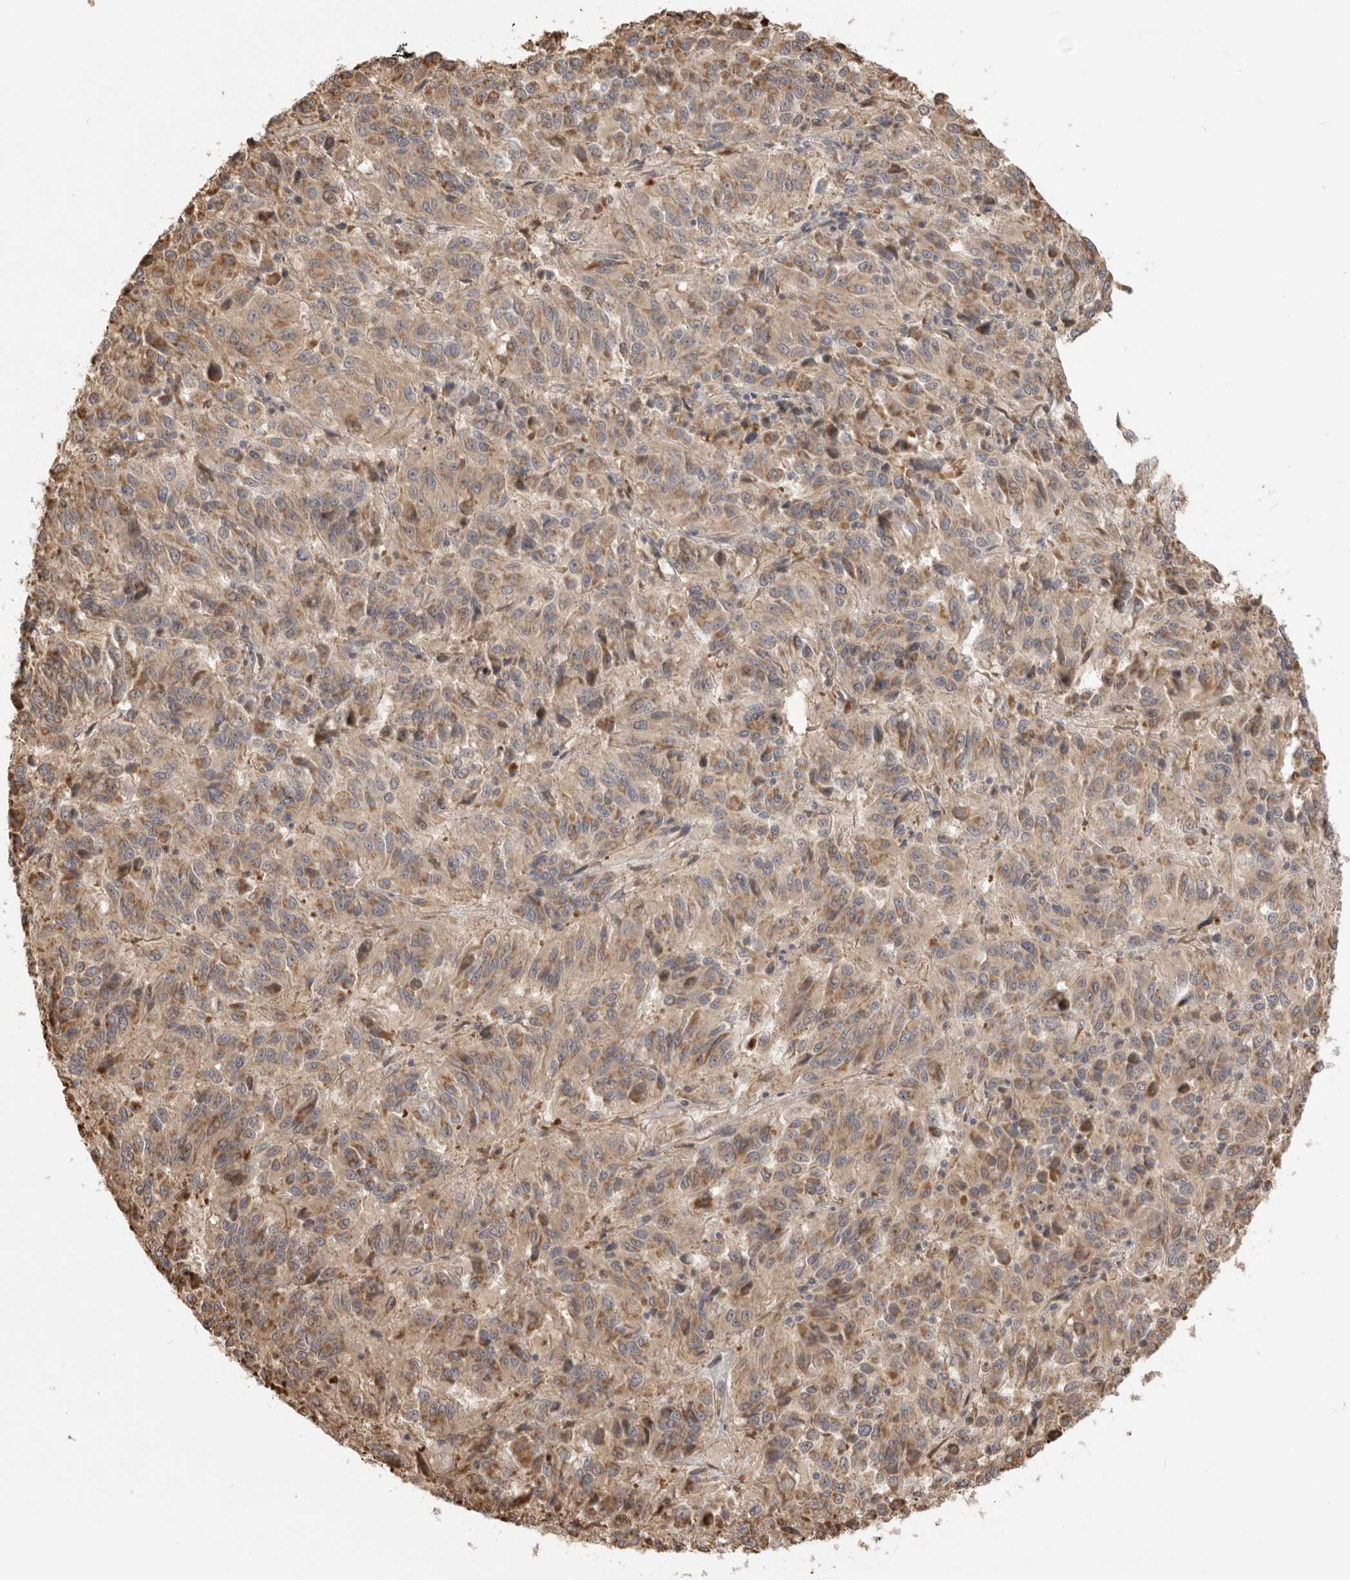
{"staining": {"intensity": "weak", "quantity": ">75%", "location": "cytoplasmic/membranous"}, "tissue": "melanoma", "cell_type": "Tumor cells", "image_type": "cancer", "snomed": [{"axis": "morphology", "description": "Malignant melanoma, Metastatic site"}, {"axis": "topography", "description": "Lung"}], "caption": "A photomicrograph of human malignant melanoma (metastatic site) stained for a protein displays weak cytoplasmic/membranous brown staining in tumor cells. (DAB (3,3'-diaminobenzidine) IHC, brown staining for protein, blue staining for nuclei).", "gene": "DPH7", "patient": {"sex": "male", "age": 64}}